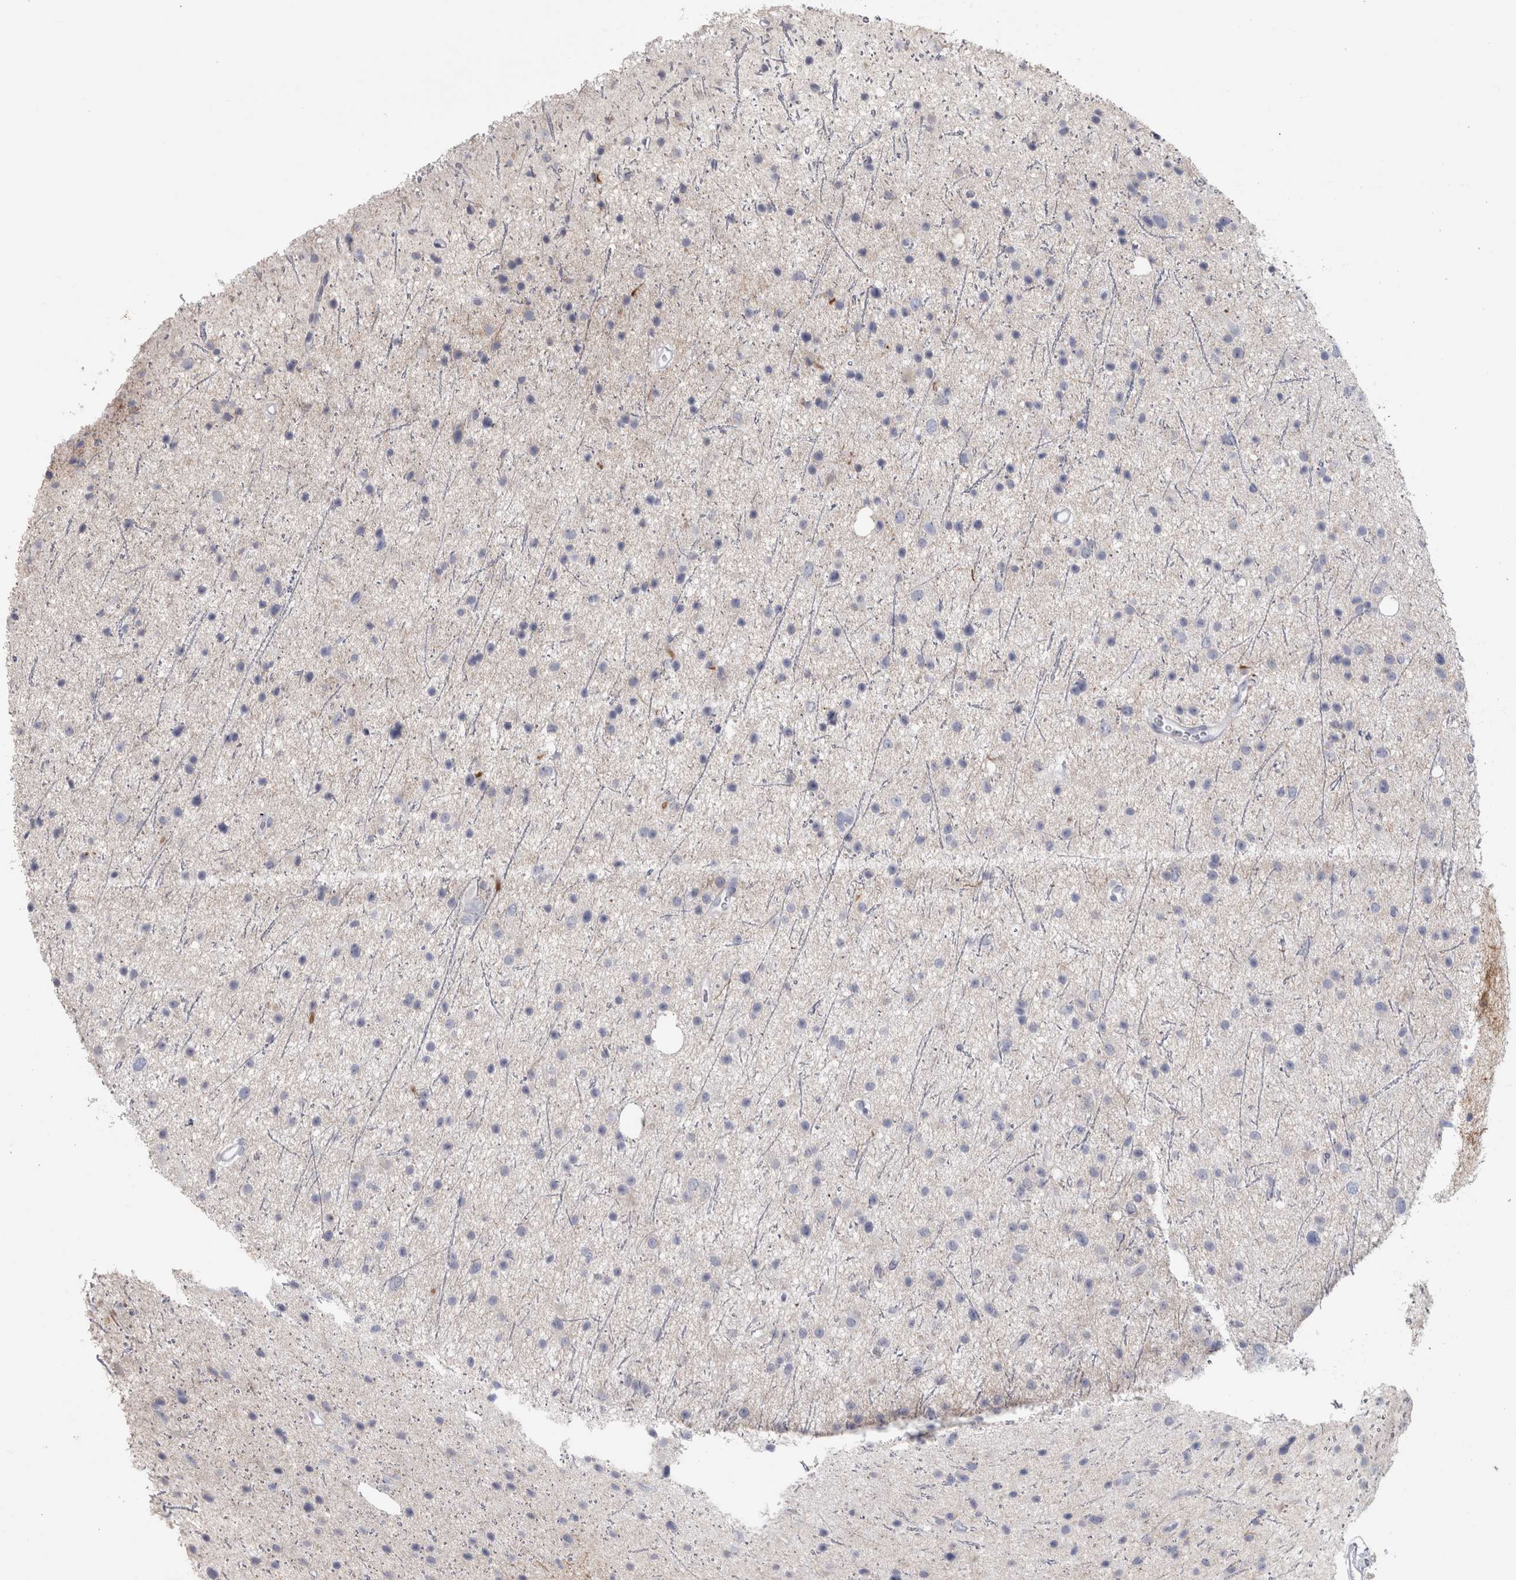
{"staining": {"intensity": "negative", "quantity": "none", "location": "none"}, "tissue": "glioma", "cell_type": "Tumor cells", "image_type": "cancer", "snomed": [{"axis": "morphology", "description": "Glioma, malignant, Low grade"}, {"axis": "topography", "description": "Cerebral cortex"}], "caption": "DAB (3,3'-diaminobenzidine) immunohistochemical staining of glioma reveals no significant positivity in tumor cells.", "gene": "PTH", "patient": {"sex": "female", "age": 39}}